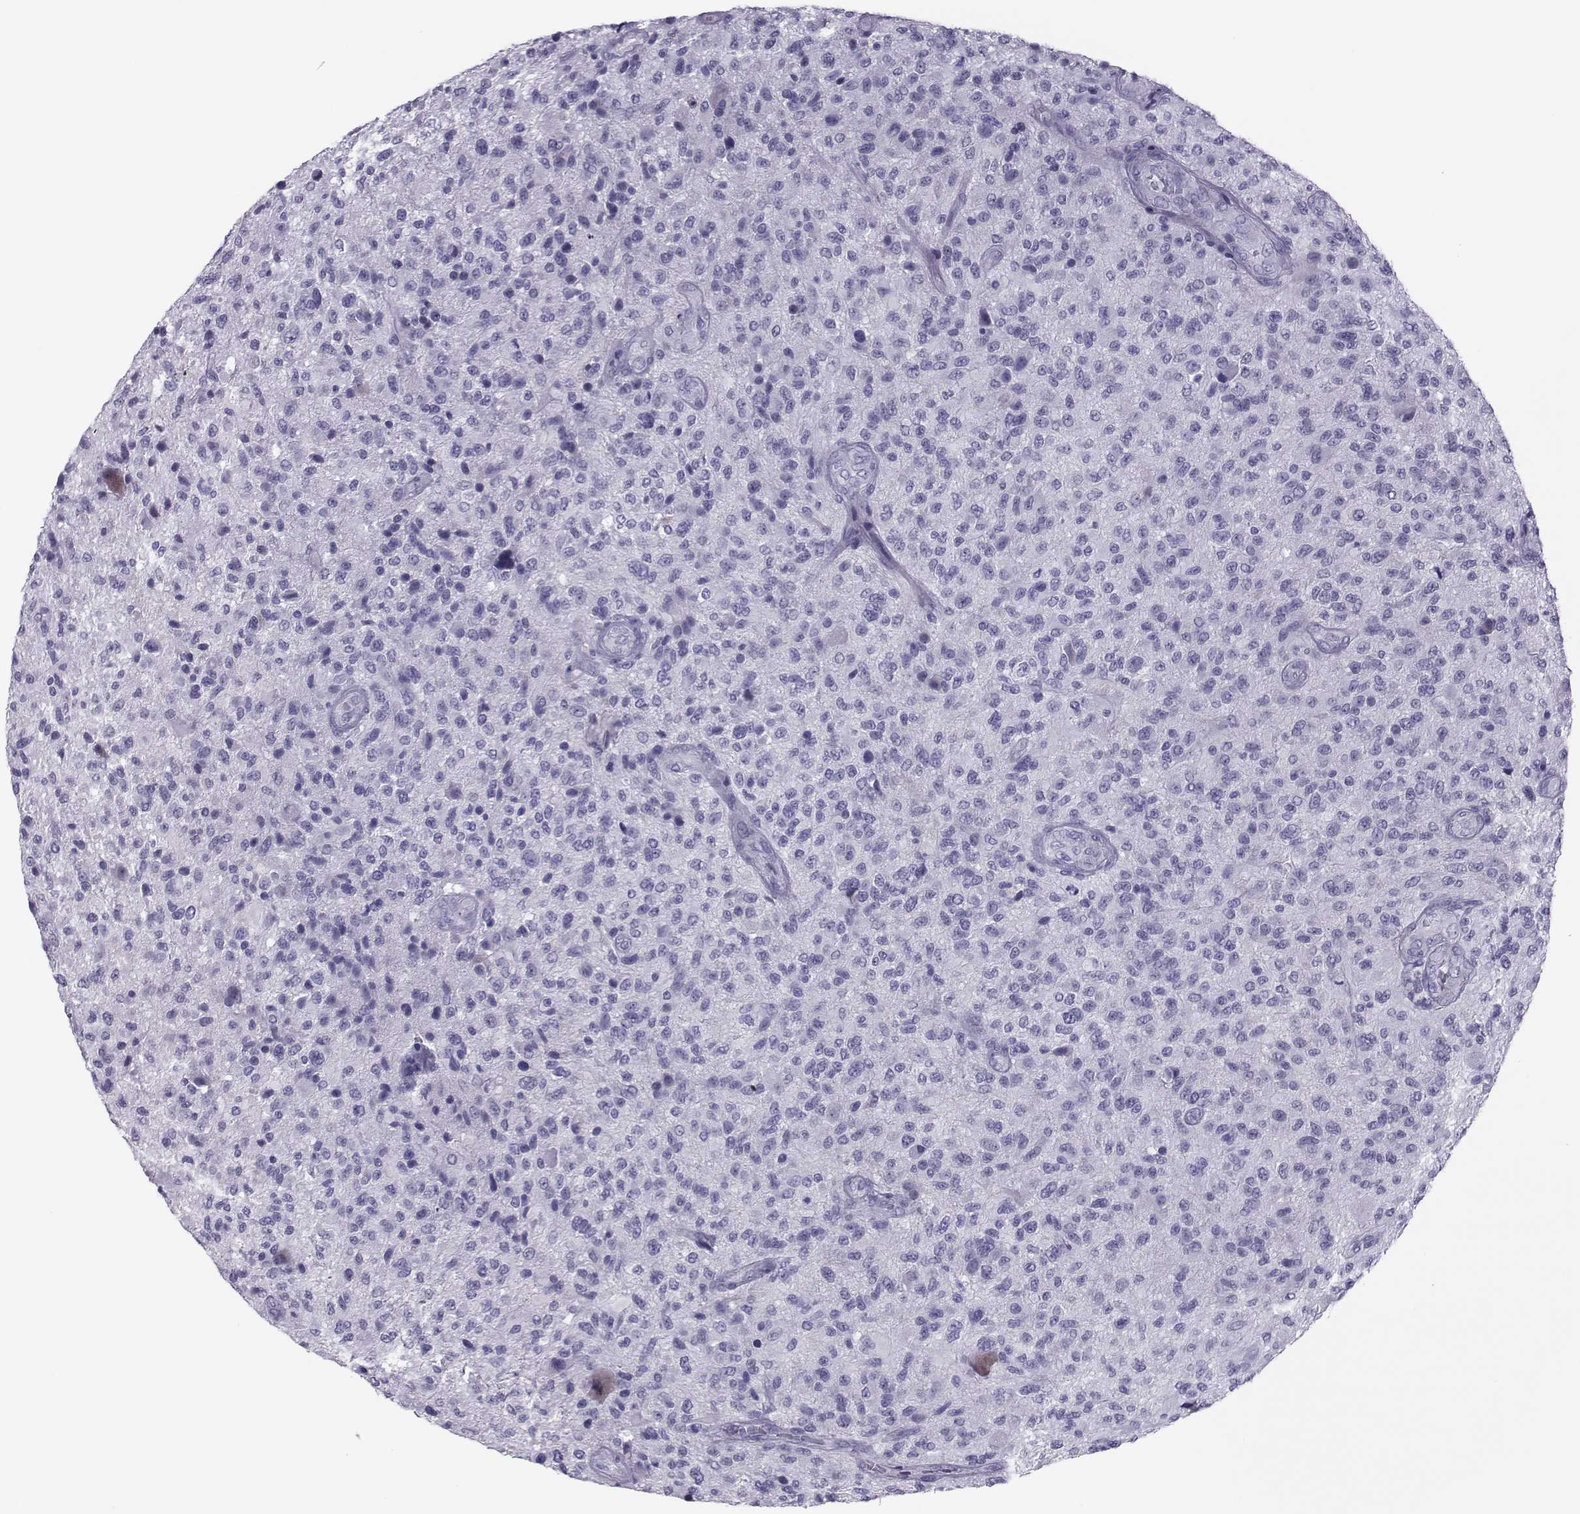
{"staining": {"intensity": "negative", "quantity": "none", "location": "none"}, "tissue": "glioma", "cell_type": "Tumor cells", "image_type": "cancer", "snomed": [{"axis": "morphology", "description": "Glioma, malignant, High grade"}, {"axis": "topography", "description": "Brain"}], "caption": "Immunohistochemistry photomicrograph of neoplastic tissue: human glioma stained with DAB (3,3'-diaminobenzidine) exhibits no significant protein staining in tumor cells.", "gene": "TRPM7", "patient": {"sex": "male", "age": 47}}